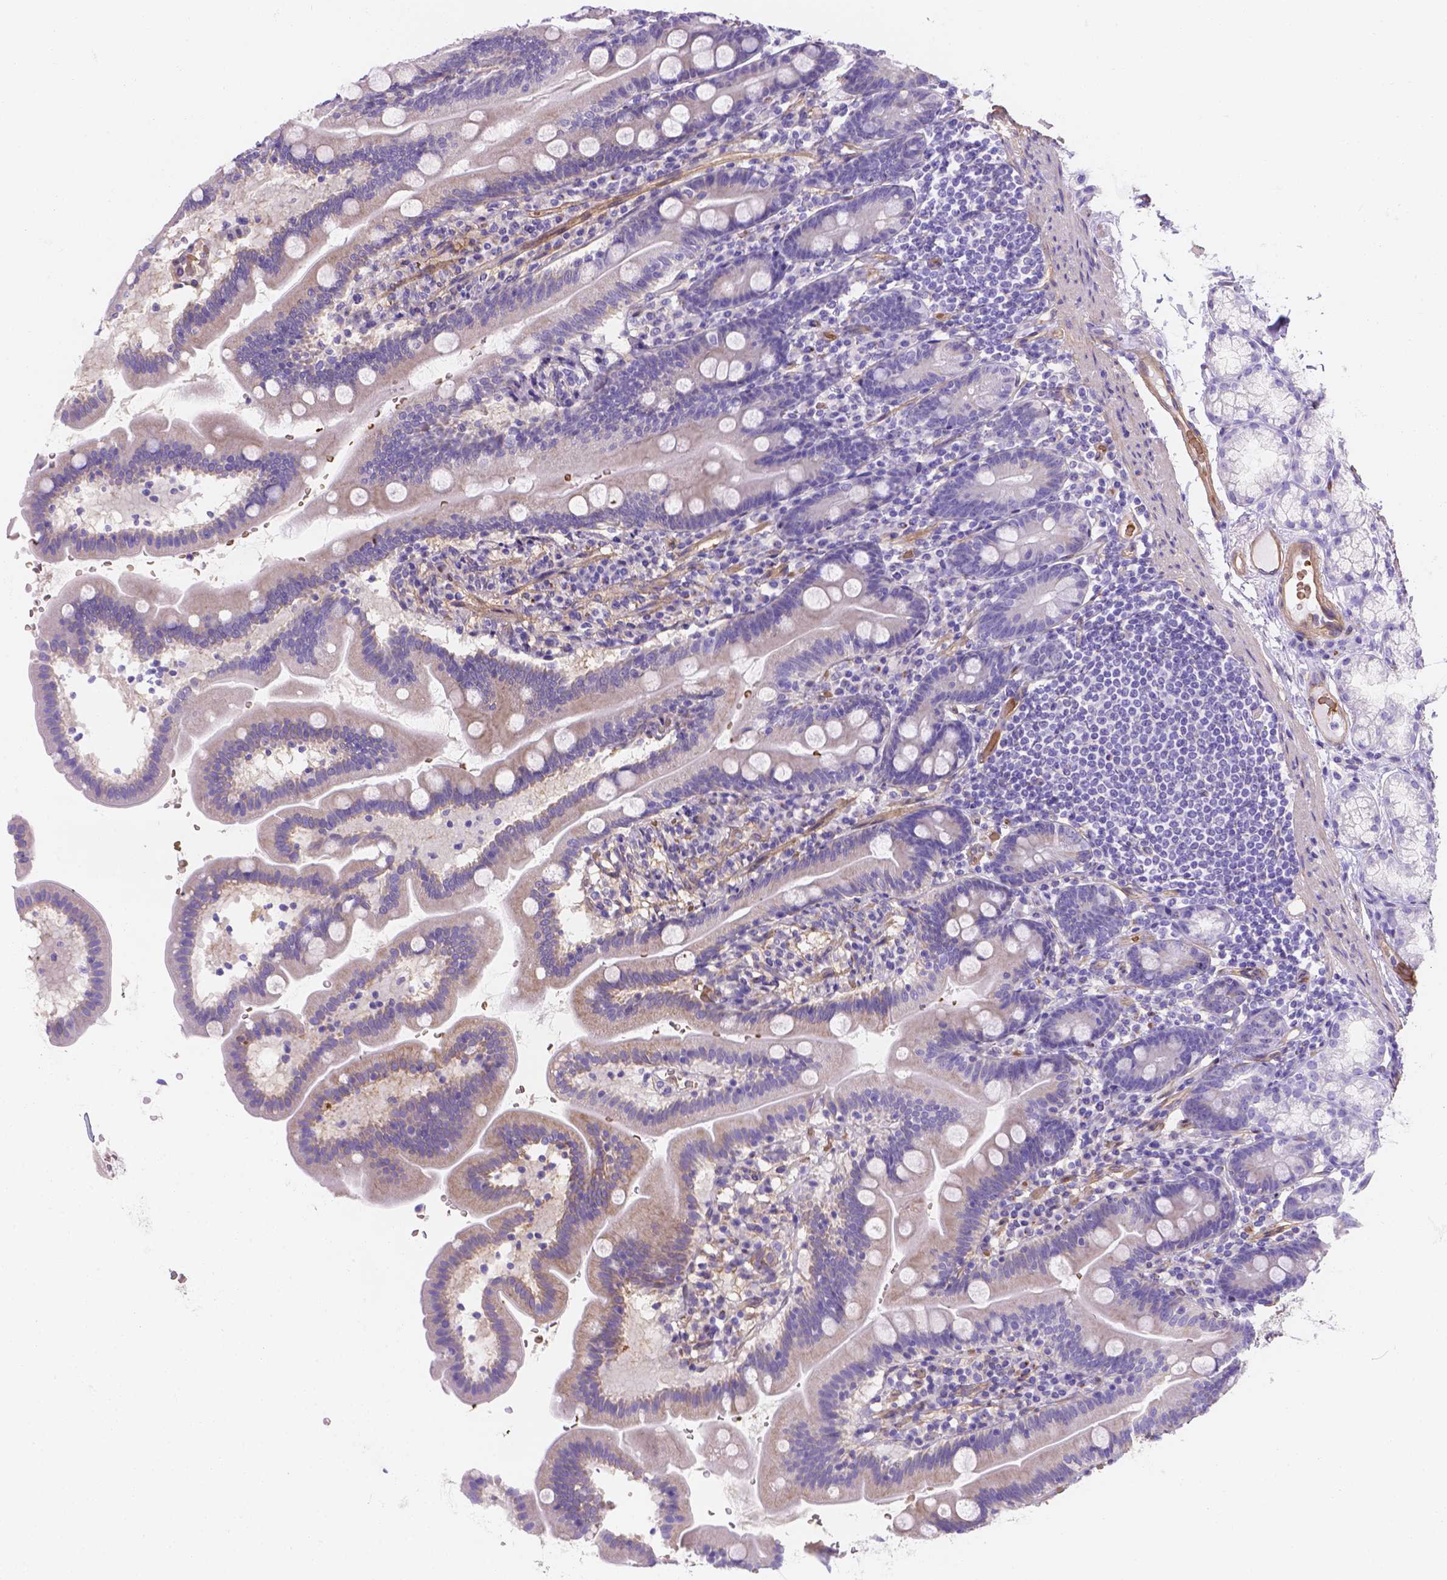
{"staining": {"intensity": "moderate", "quantity": "<25%", "location": "cytoplasmic/membranous"}, "tissue": "duodenum", "cell_type": "Glandular cells", "image_type": "normal", "snomed": [{"axis": "morphology", "description": "Normal tissue, NOS"}, {"axis": "topography", "description": "Duodenum"}], "caption": "Immunohistochemical staining of benign duodenum shows moderate cytoplasmic/membranous protein expression in about <25% of glandular cells. (DAB (3,3'-diaminobenzidine) IHC with brightfield microscopy, high magnification).", "gene": "SLC40A1", "patient": {"sex": "female", "age": 67}}